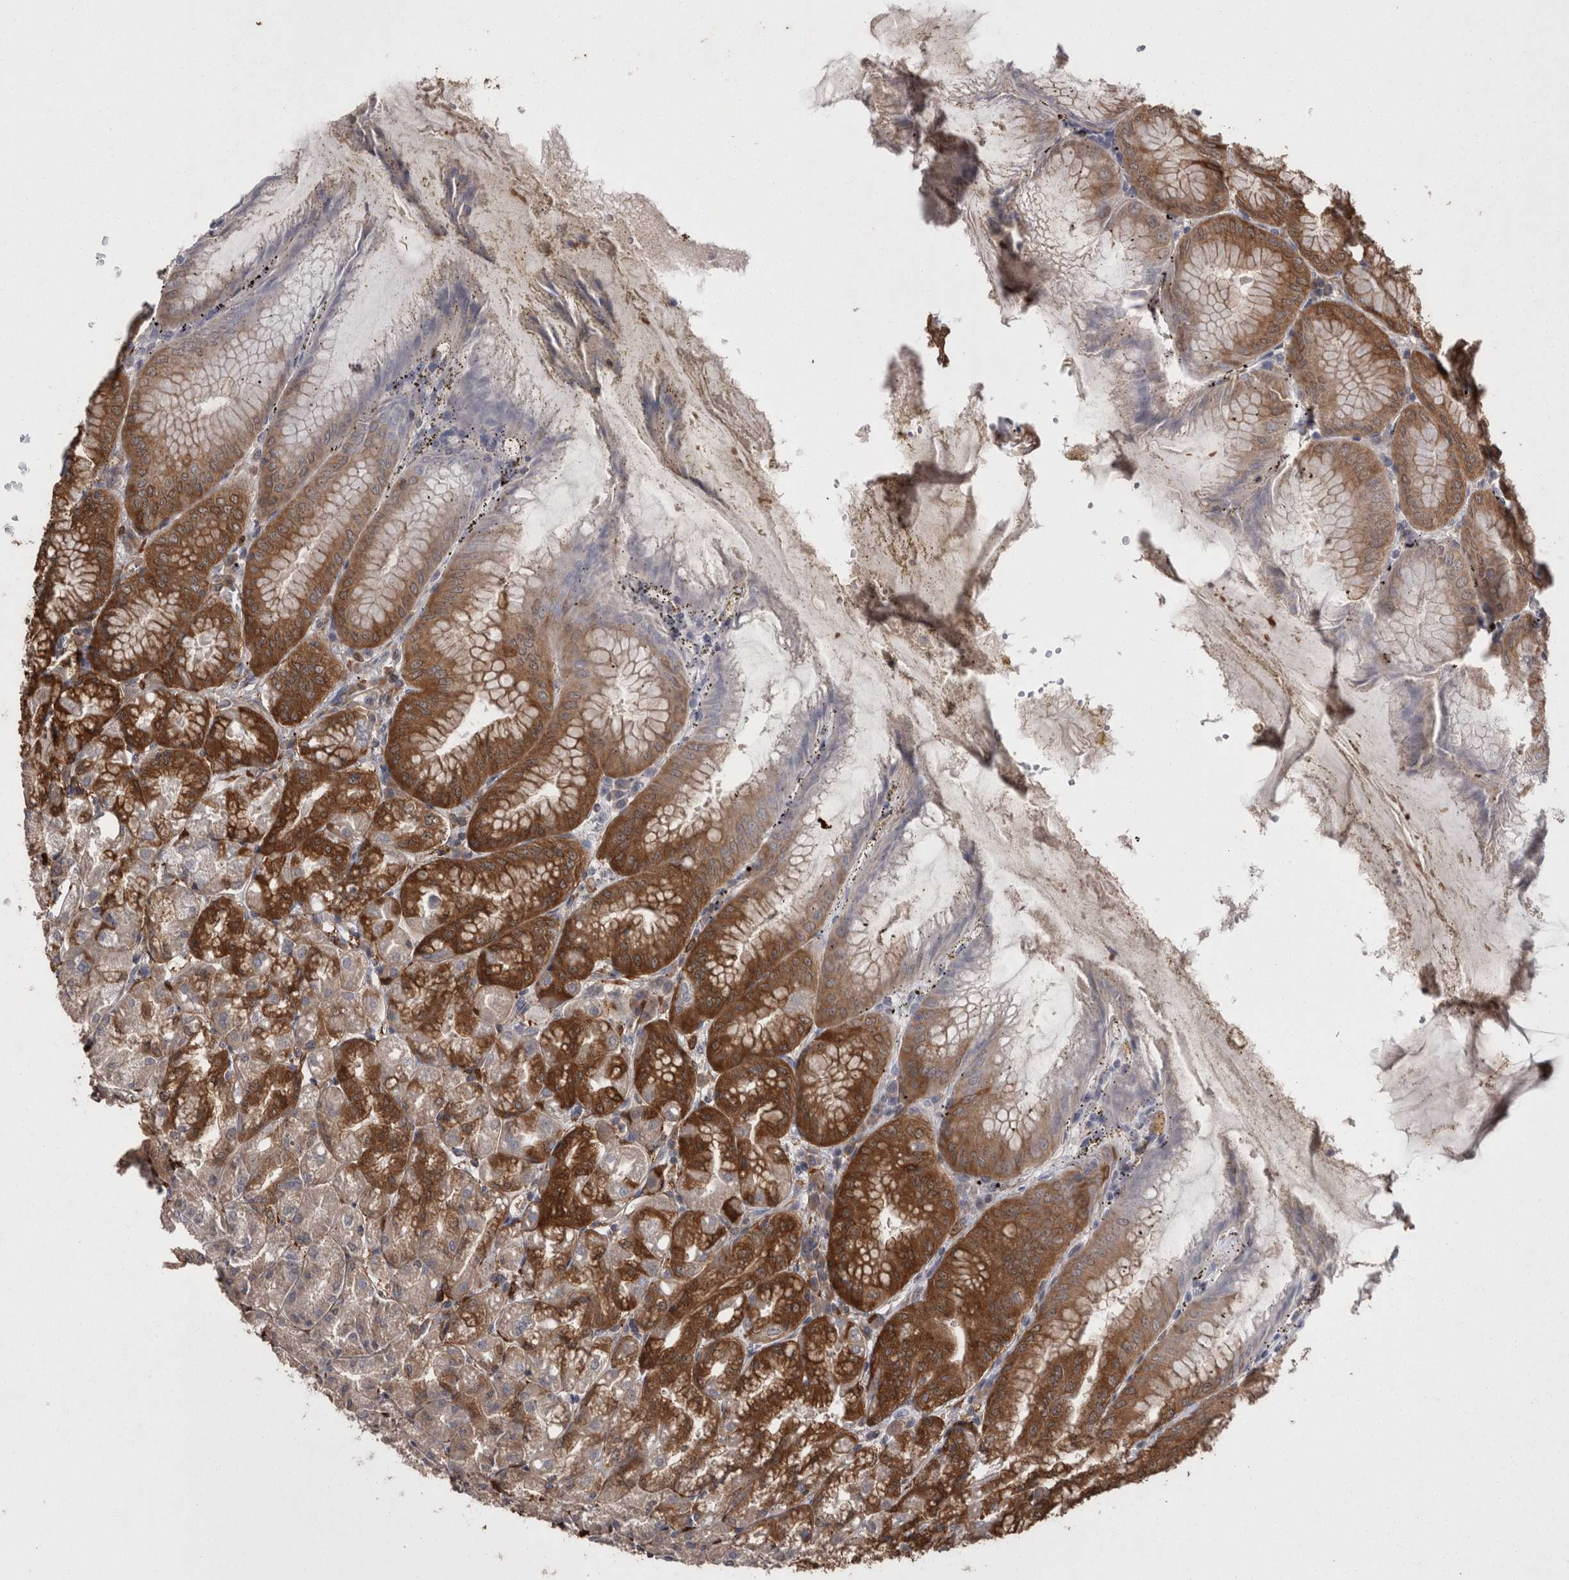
{"staining": {"intensity": "strong", "quantity": ">75%", "location": "cytoplasmic/membranous"}, "tissue": "stomach", "cell_type": "Glandular cells", "image_type": "normal", "snomed": [{"axis": "morphology", "description": "Normal tissue, NOS"}, {"axis": "topography", "description": "Stomach, lower"}], "caption": "Strong cytoplasmic/membranous protein positivity is present in approximately >75% of glandular cells in stomach. The staining was performed using DAB, with brown indicating positive protein expression. Nuclei are stained blue with hematoxylin.", "gene": "DDX6", "patient": {"sex": "male", "age": 71}}